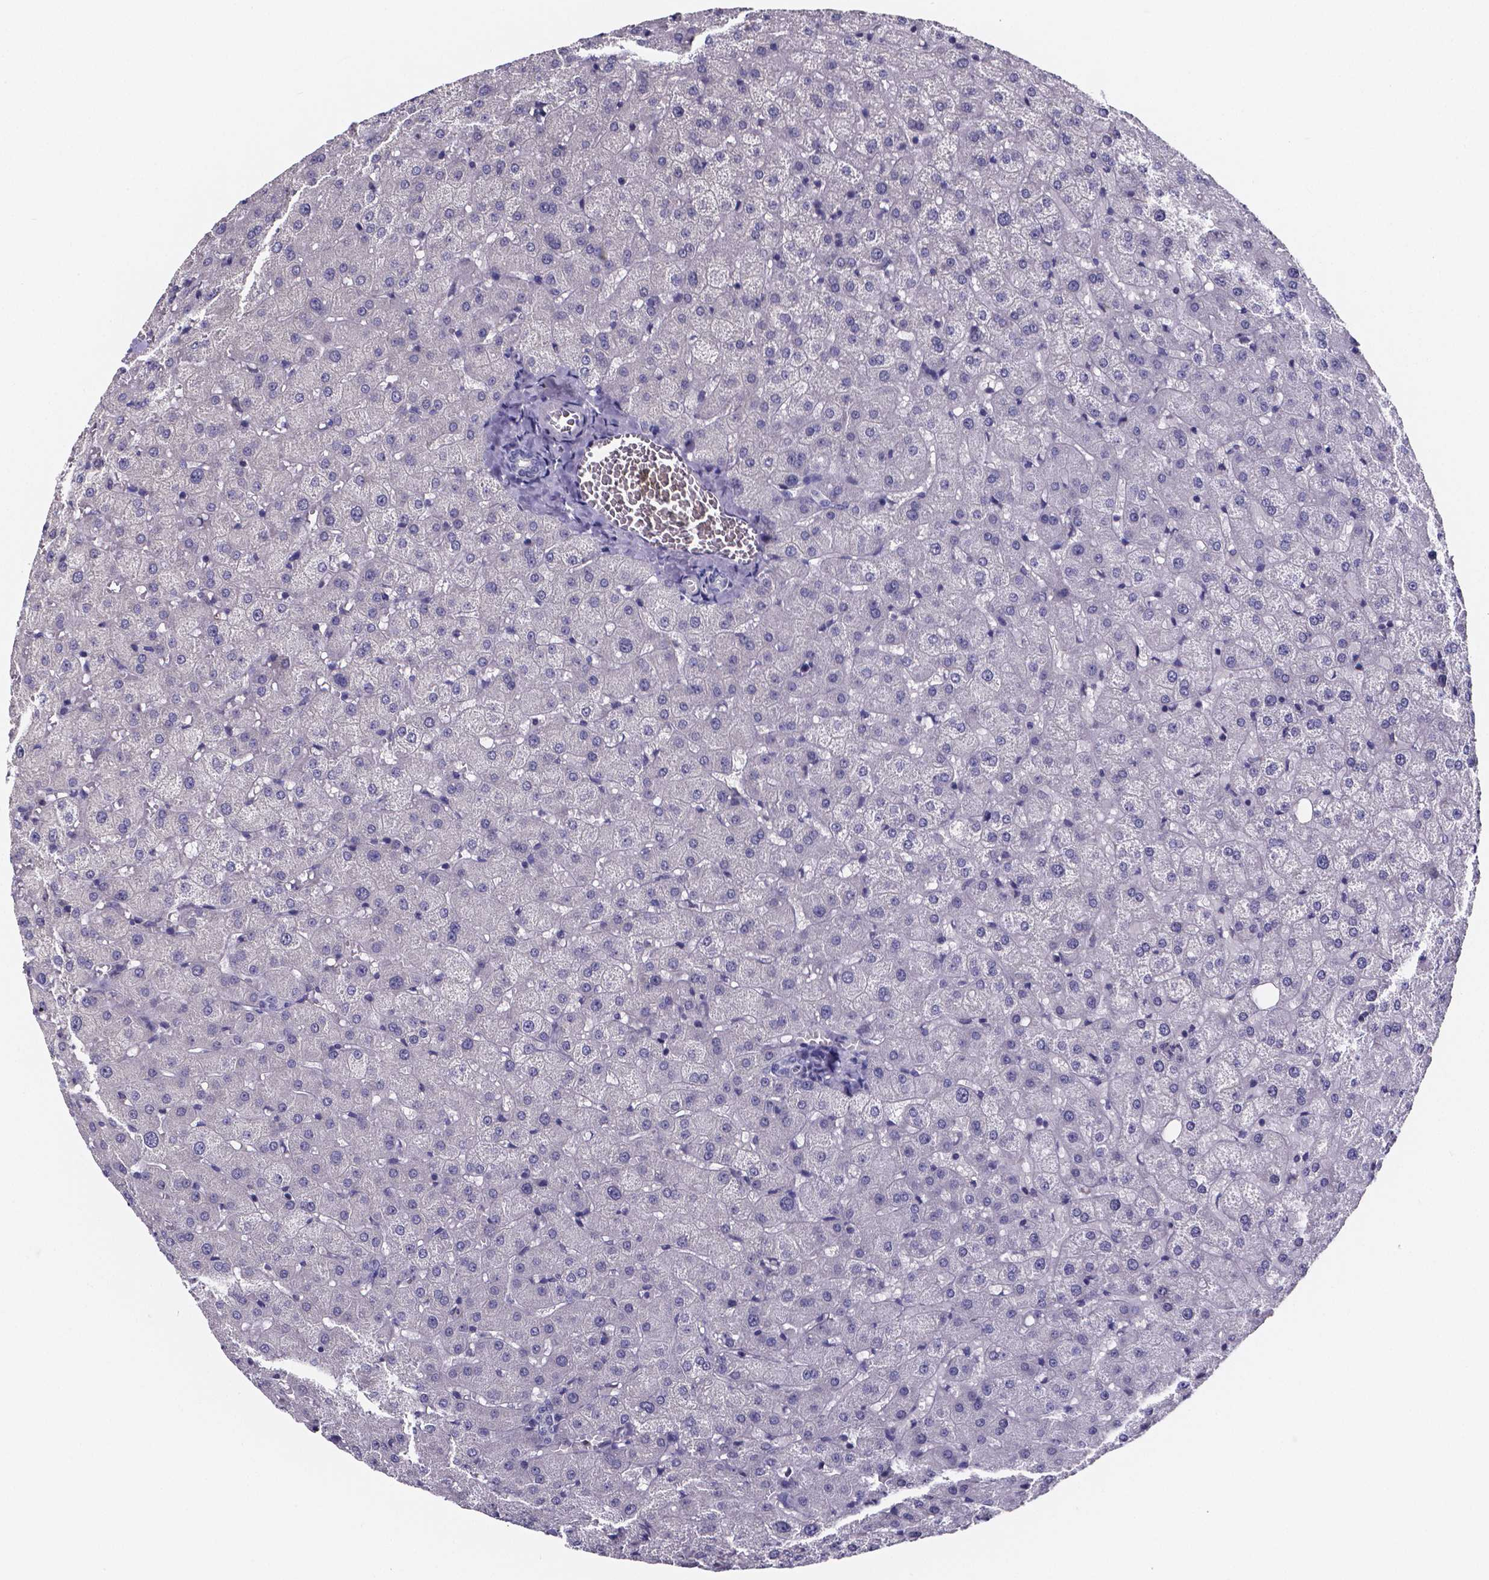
{"staining": {"intensity": "negative", "quantity": "none", "location": "none"}, "tissue": "liver", "cell_type": "Cholangiocytes", "image_type": "normal", "snomed": [{"axis": "morphology", "description": "Normal tissue, NOS"}, {"axis": "topography", "description": "Liver"}], "caption": "A high-resolution histopathology image shows immunohistochemistry staining of unremarkable liver, which reveals no significant expression in cholangiocytes.", "gene": "IZUMO1", "patient": {"sex": "female", "age": 50}}